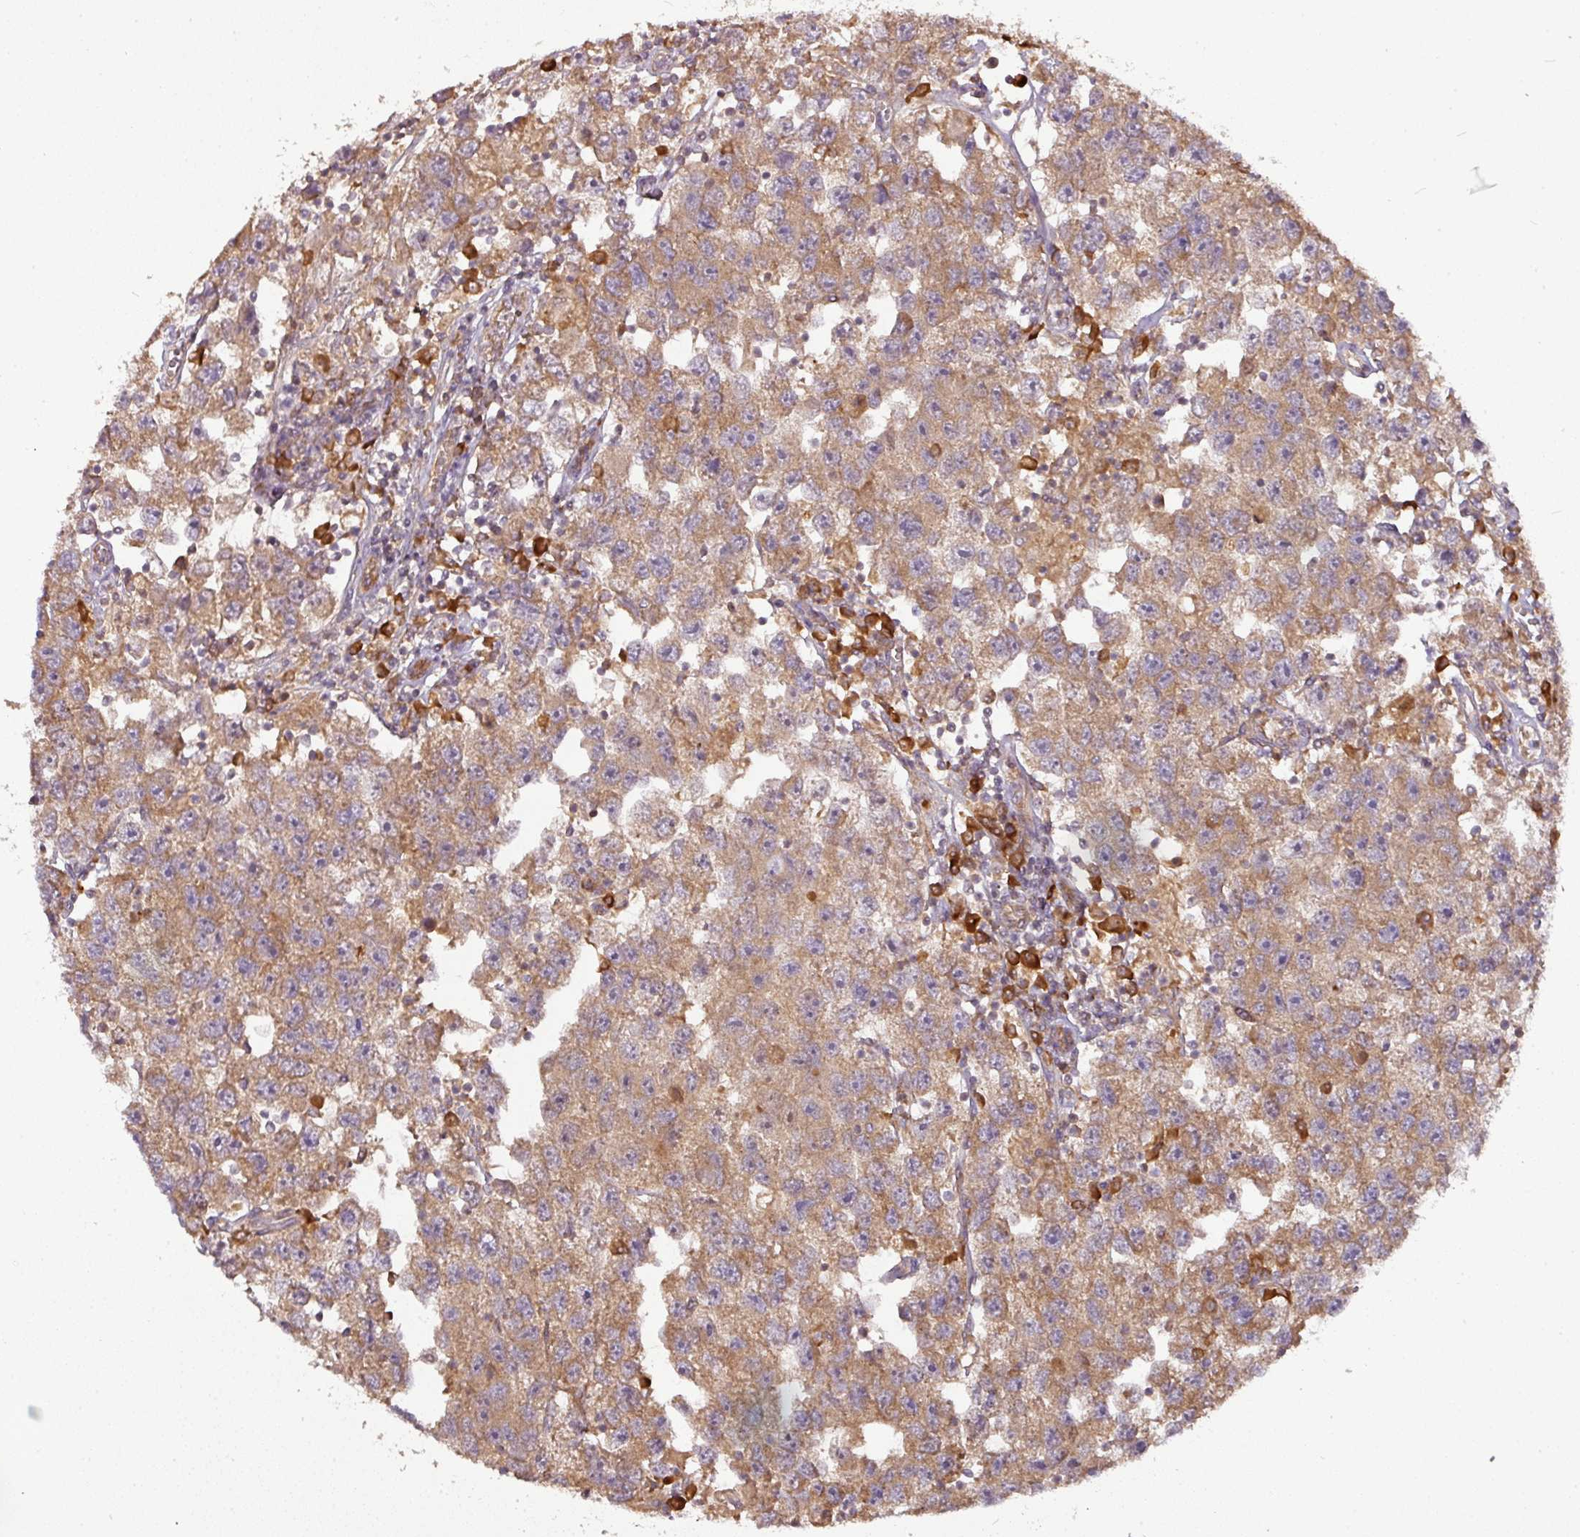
{"staining": {"intensity": "moderate", "quantity": ">75%", "location": "cytoplasmic/membranous"}, "tissue": "testis cancer", "cell_type": "Tumor cells", "image_type": "cancer", "snomed": [{"axis": "morphology", "description": "Seminoma, NOS"}, {"axis": "topography", "description": "Testis"}], "caption": "Moderate cytoplasmic/membranous protein expression is present in approximately >75% of tumor cells in testis cancer (seminoma).", "gene": "GALP", "patient": {"sex": "male", "age": 26}}